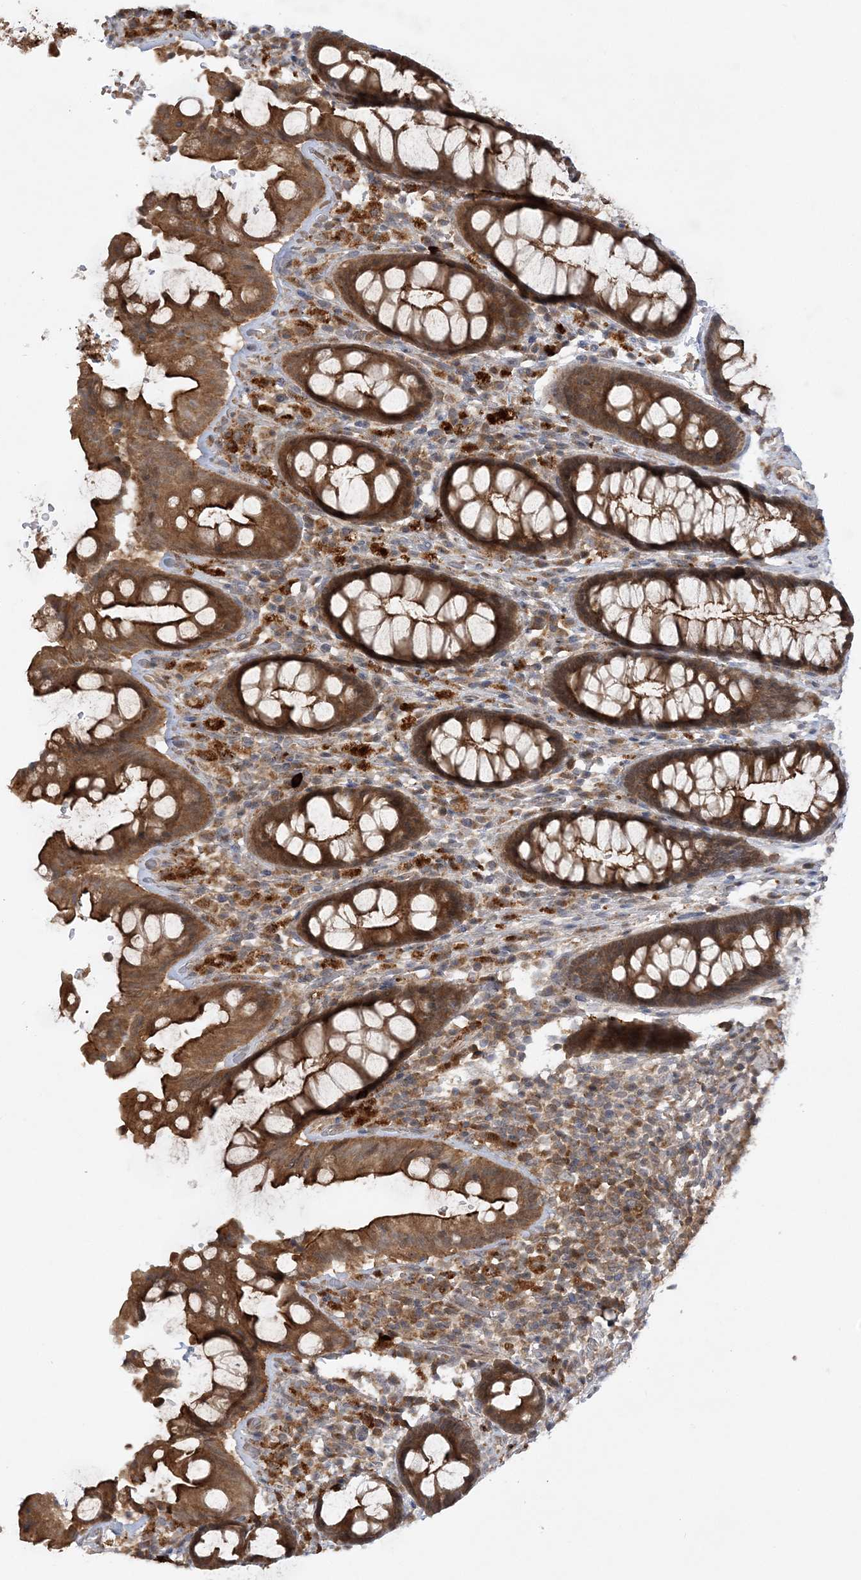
{"staining": {"intensity": "strong", "quantity": ">75%", "location": "cytoplasmic/membranous"}, "tissue": "rectum", "cell_type": "Glandular cells", "image_type": "normal", "snomed": [{"axis": "morphology", "description": "Normal tissue, NOS"}, {"axis": "topography", "description": "Rectum"}], "caption": "Brown immunohistochemical staining in unremarkable rectum exhibits strong cytoplasmic/membranous staining in approximately >75% of glandular cells.", "gene": "MMADHC", "patient": {"sex": "male", "age": 64}}